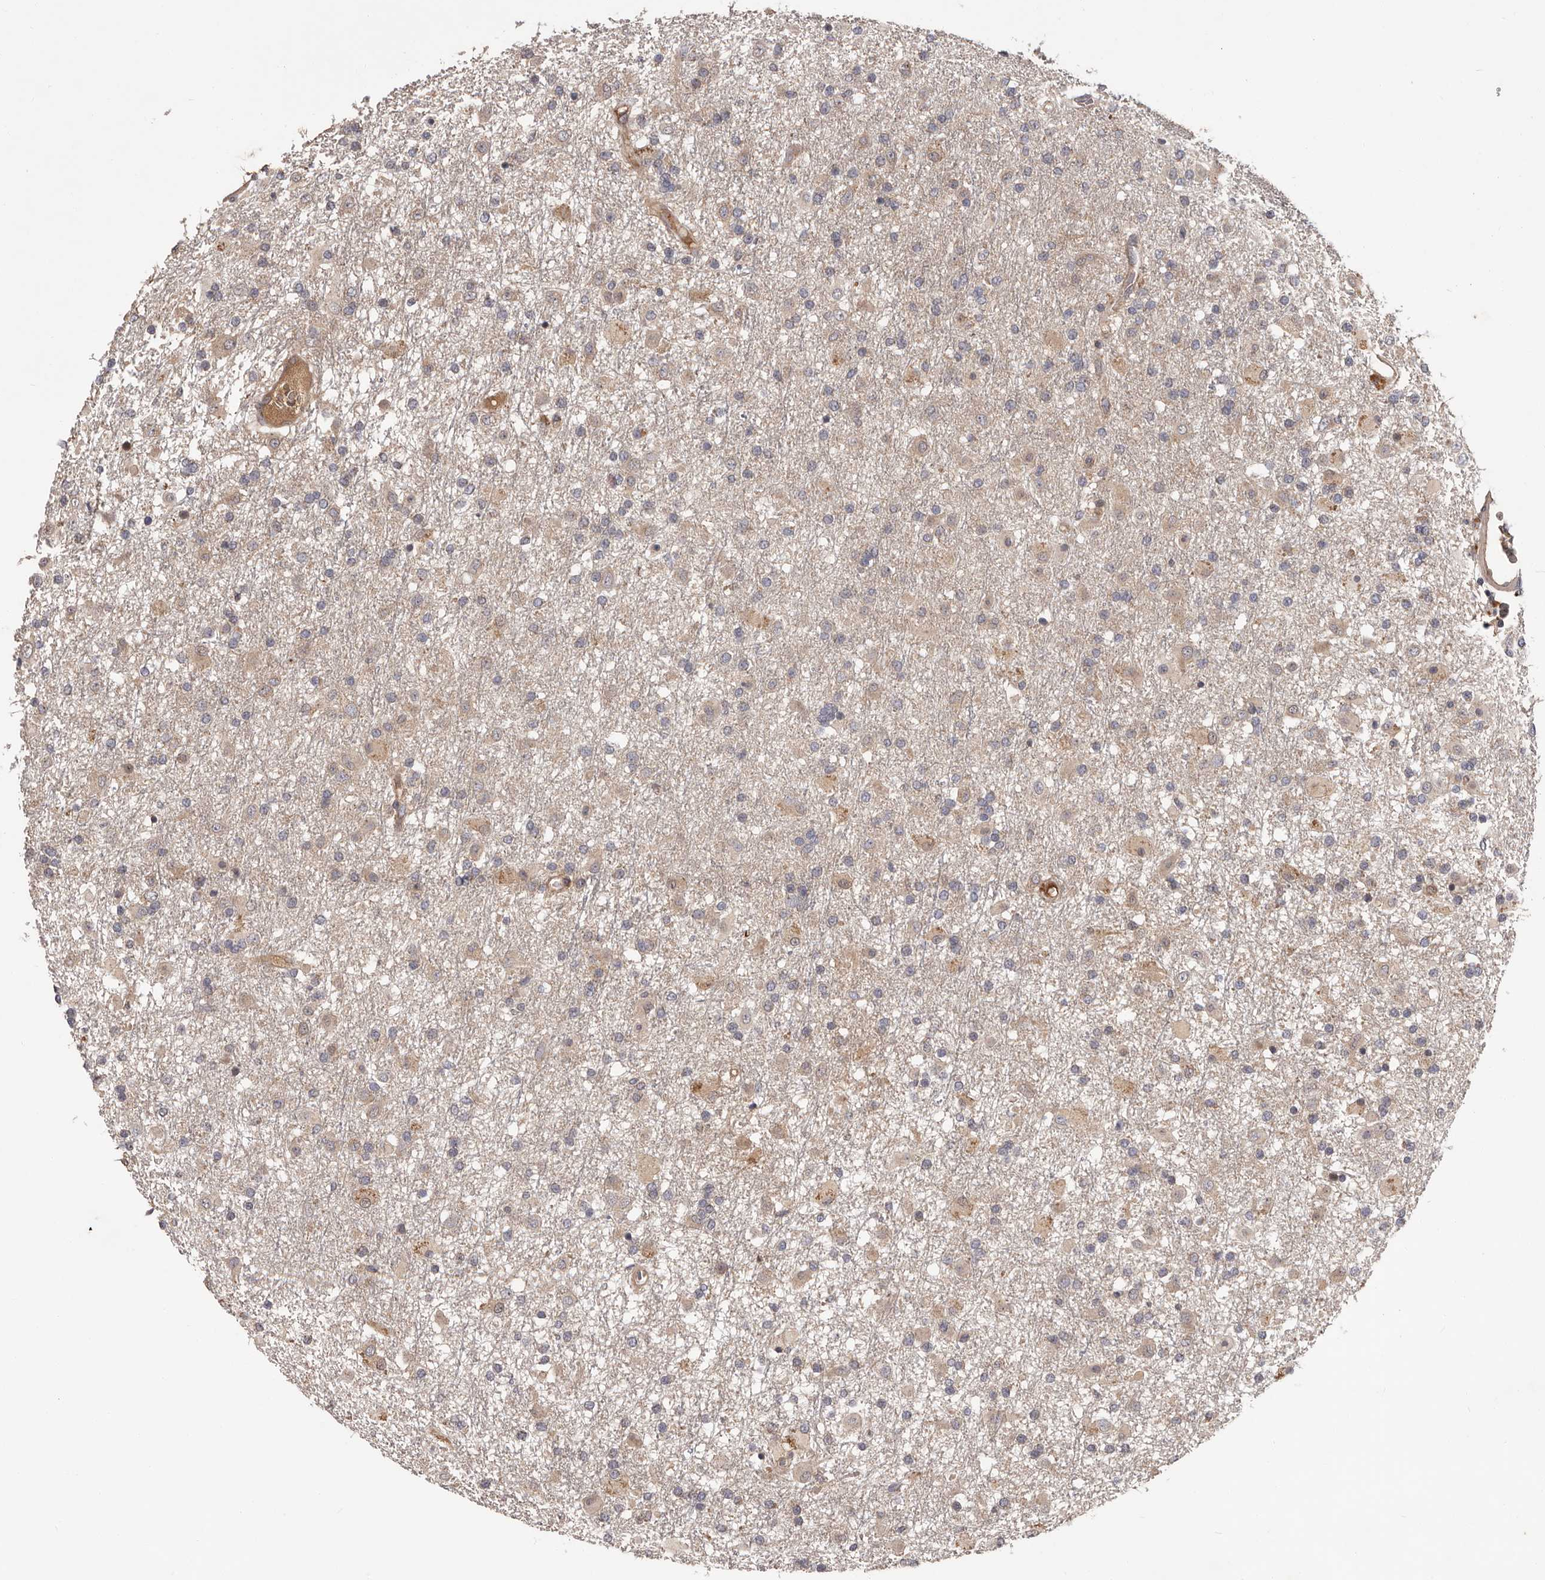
{"staining": {"intensity": "weak", "quantity": "25%-75%", "location": "cytoplasmic/membranous"}, "tissue": "glioma", "cell_type": "Tumor cells", "image_type": "cancer", "snomed": [{"axis": "morphology", "description": "Glioma, malignant, Low grade"}, {"axis": "topography", "description": "Brain"}], "caption": "Immunohistochemistry micrograph of human low-grade glioma (malignant) stained for a protein (brown), which exhibits low levels of weak cytoplasmic/membranous staining in about 25%-75% of tumor cells.", "gene": "PRKD1", "patient": {"sex": "male", "age": 65}}